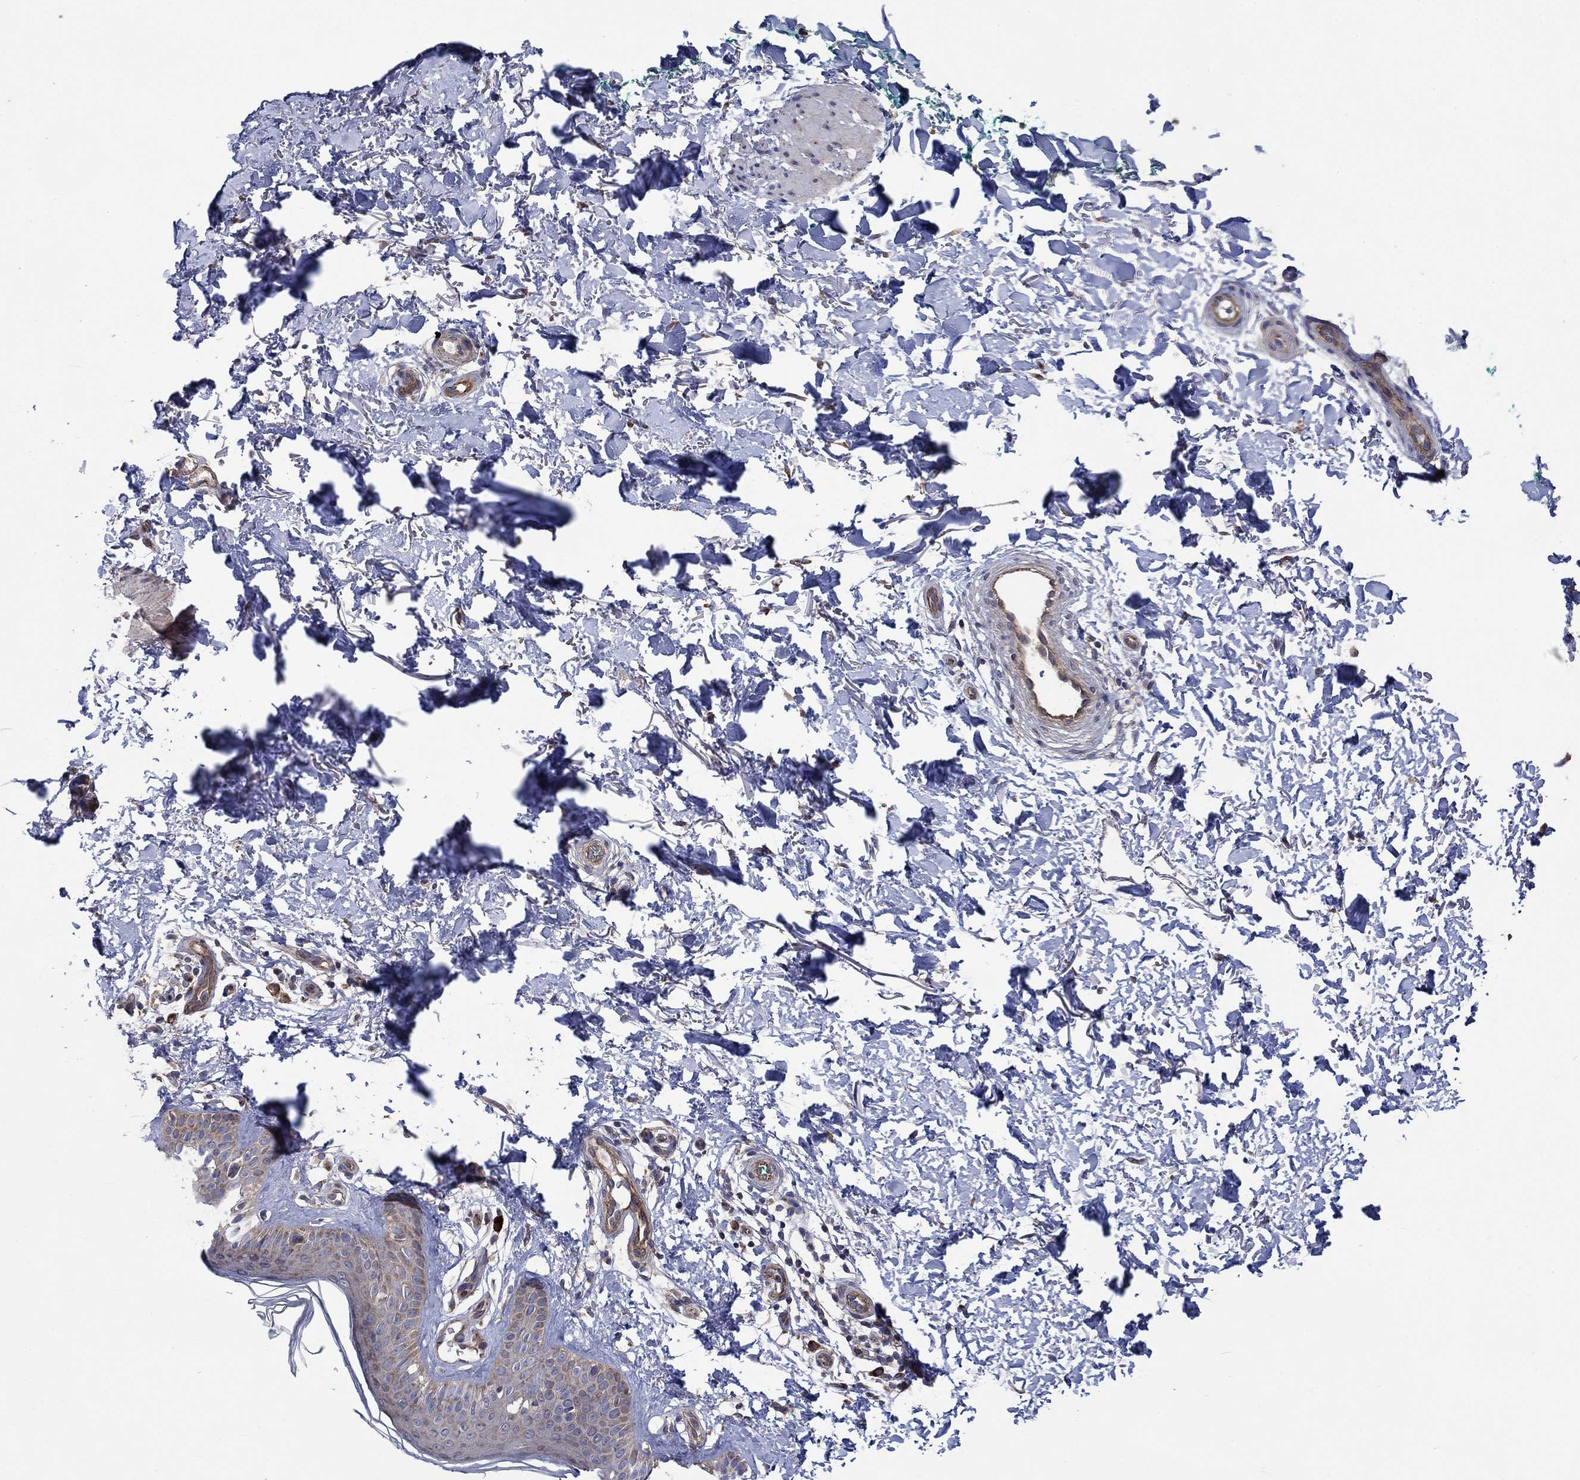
{"staining": {"intensity": "weak", "quantity": "25%-75%", "location": "cytoplasmic/membranous"}, "tissue": "skin", "cell_type": "Fibroblasts", "image_type": "normal", "snomed": [{"axis": "morphology", "description": "Normal tissue, NOS"}, {"axis": "morphology", "description": "Inflammation, NOS"}, {"axis": "morphology", "description": "Fibrosis, NOS"}, {"axis": "topography", "description": "Skin"}], "caption": "IHC photomicrograph of normal skin: skin stained using IHC reveals low levels of weak protein expression localized specifically in the cytoplasmic/membranous of fibroblasts, appearing as a cytoplasmic/membranous brown color.", "gene": "RPLP0", "patient": {"sex": "male", "age": 71}}